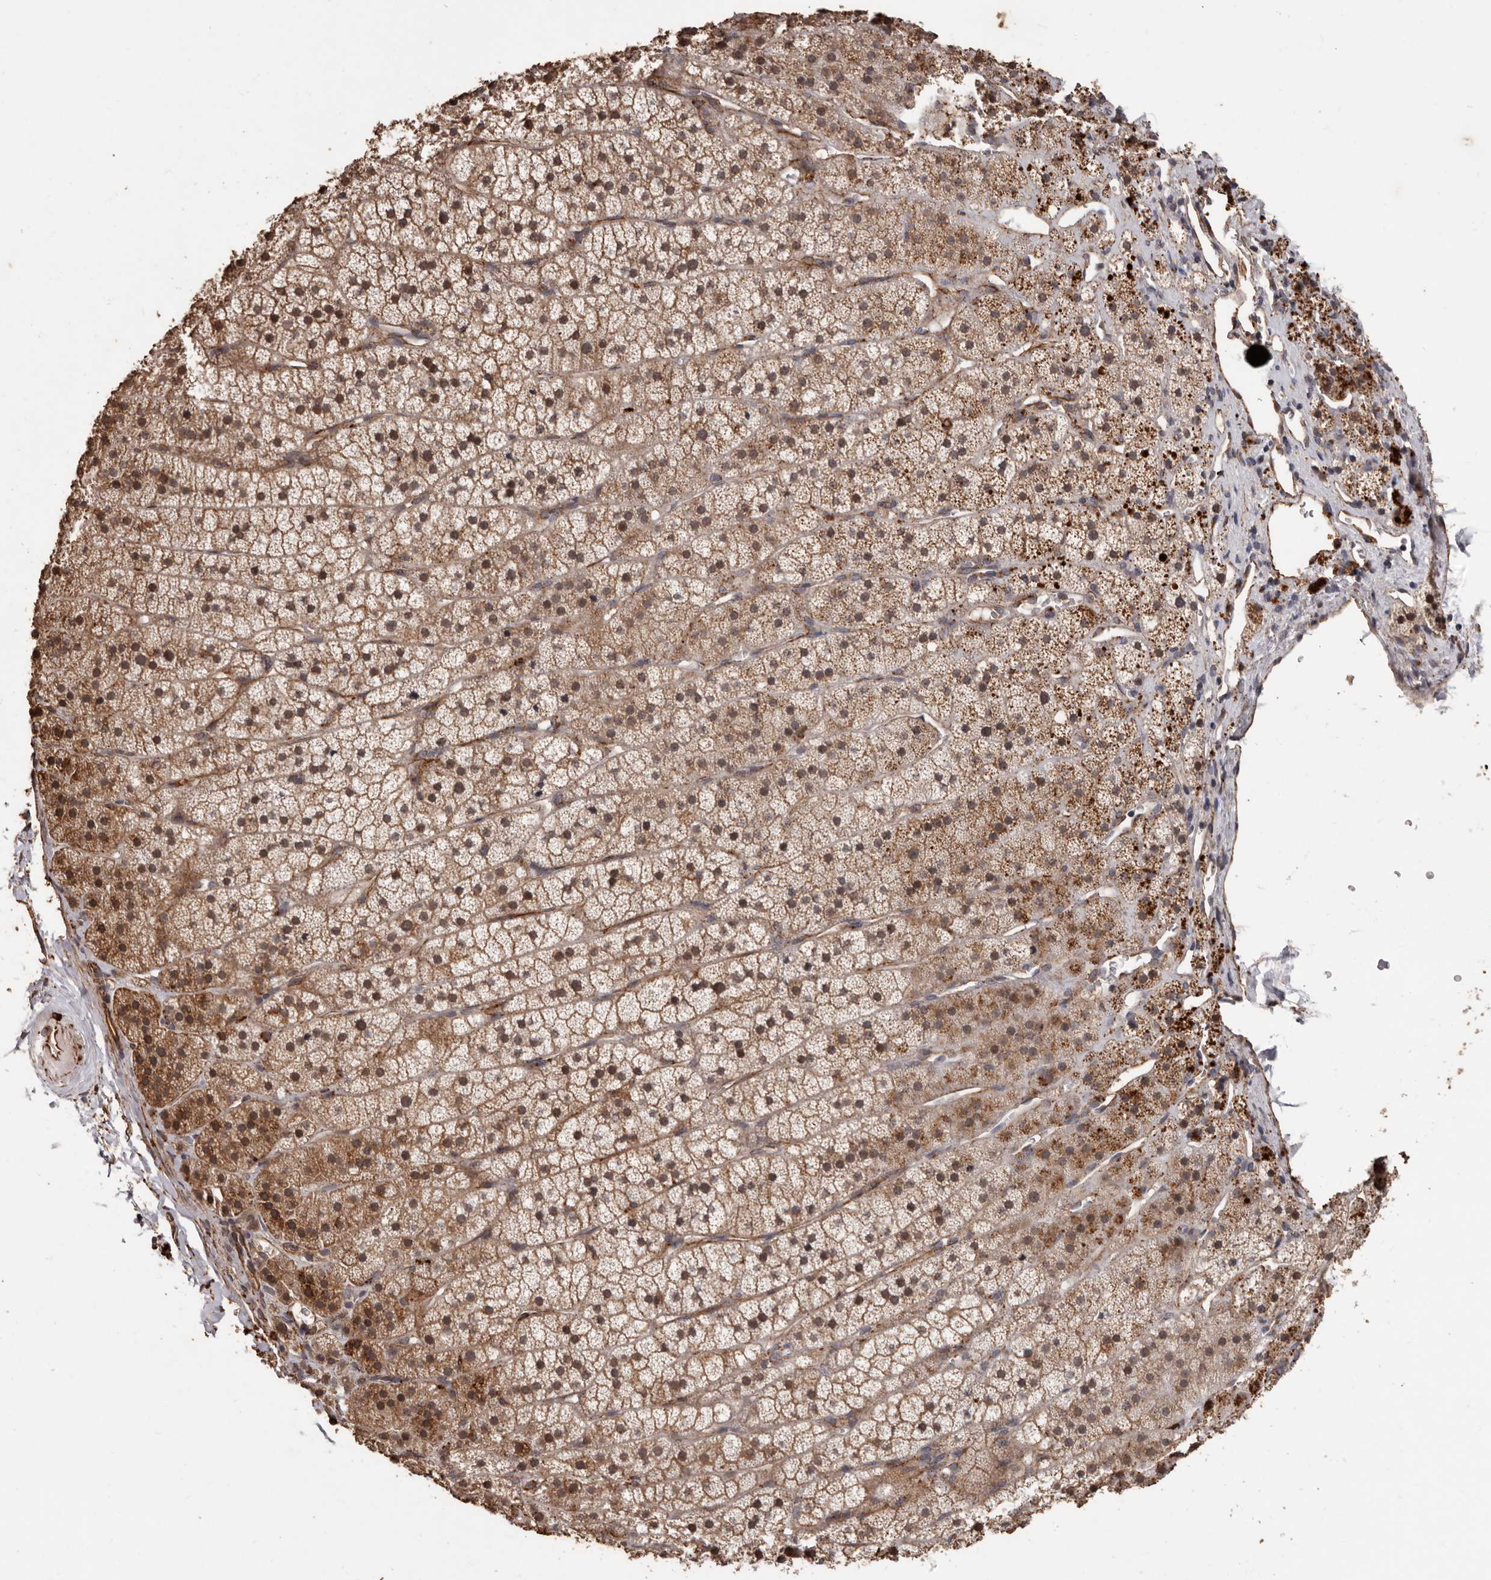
{"staining": {"intensity": "moderate", "quantity": ">75%", "location": "cytoplasmic/membranous,nuclear"}, "tissue": "adrenal gland", "cell_type": "Glandular cells", "image_type": "normal", "snomed": [{"axis": "morphology", "description": "Normal tissue, NOS"}, {"axis": "topography", "description": "Adrenal gland"}], "caption": "This photomicrograph demonstrates unremarkable adrenal gland stained with immunohistochemistry to label a protein in brown. The cytoplasmic/membranous,nuclear of glandular cells show moderate positivity for the protein. Nuclei are counter-stained blue.", "gene": "BRAT1", "patient": {"sex": "female", "age": 44}}